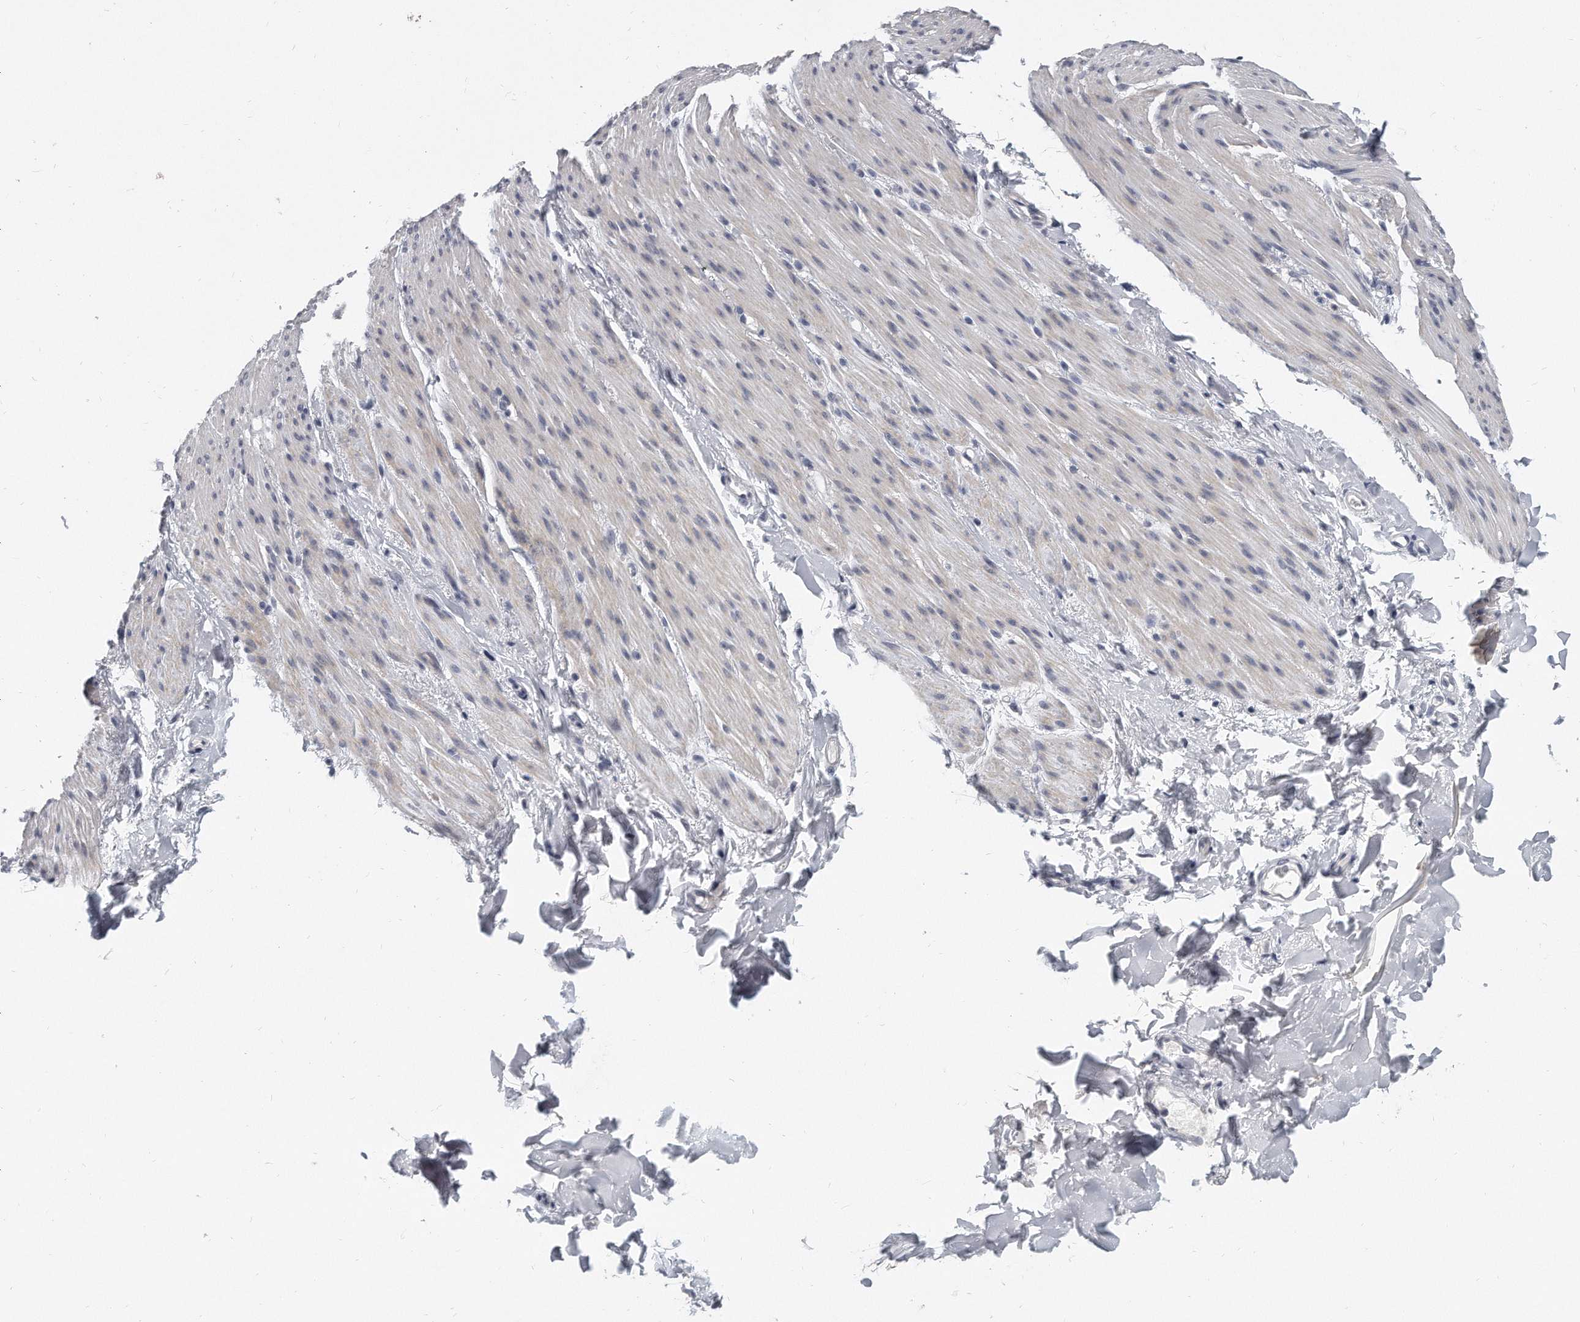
{"staining": {"intensity": "negative", "quantity": "none", "location": "none"}, "tissue": "smooth muscle", "cell_type": "Smooth muscle cells", "image_type": "normal", "snomed": [{"axis": "morphology", "description": "Normal tissue, NOS"}, {"axis": "topography", "description": "Colon"}, {"axis": "topography", "description": "Peripheral nerve tissue"}], "caption": "Immunohistochemistry of benign human smooth muscle displays no expression in smooth muscle cells. (Immunohistochemistry, brightfield microscopy, high magnification).", "gene": "TFCP2L1", "patient": {"sex": "female", "age": 61}}